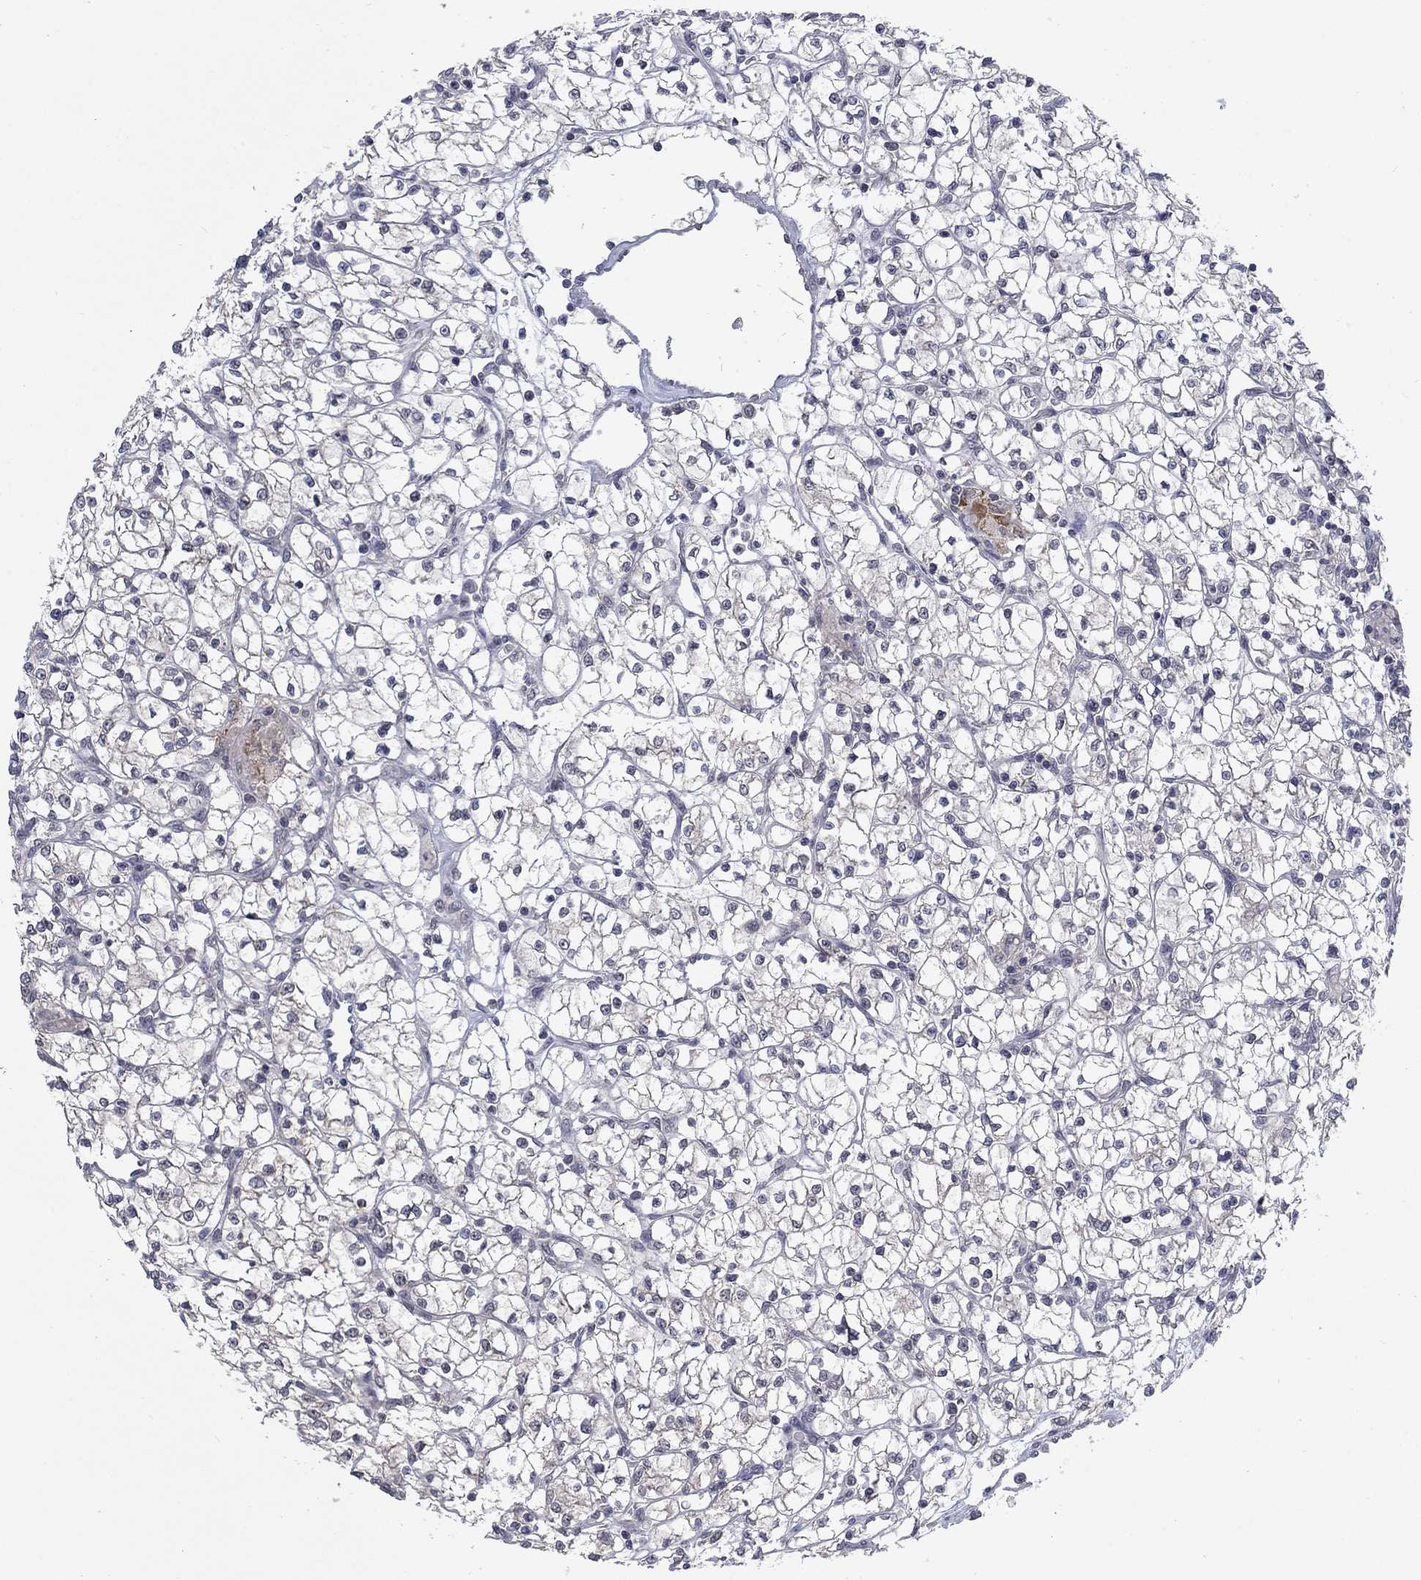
{"staining": {"intensity": "negative", "quantity": "none", "location": "none"}, "tissue": "renal cancer", "cell_type": "Tumor cells", "image_type": "cancer", "snomed": [{"axis": "morphology", "description": "Adenocarcinoma, NOS"}, {"axis": "topography", "description": "Kidney"}], "caption": "A histopathology image of human renal adenocarcinoma is negative for staining in tumor cells. (DAB immunohistochemistry with hematoxylin counter stain).", "gene": "SPATA33", "patient": {"sex": "female", "age": 64}}